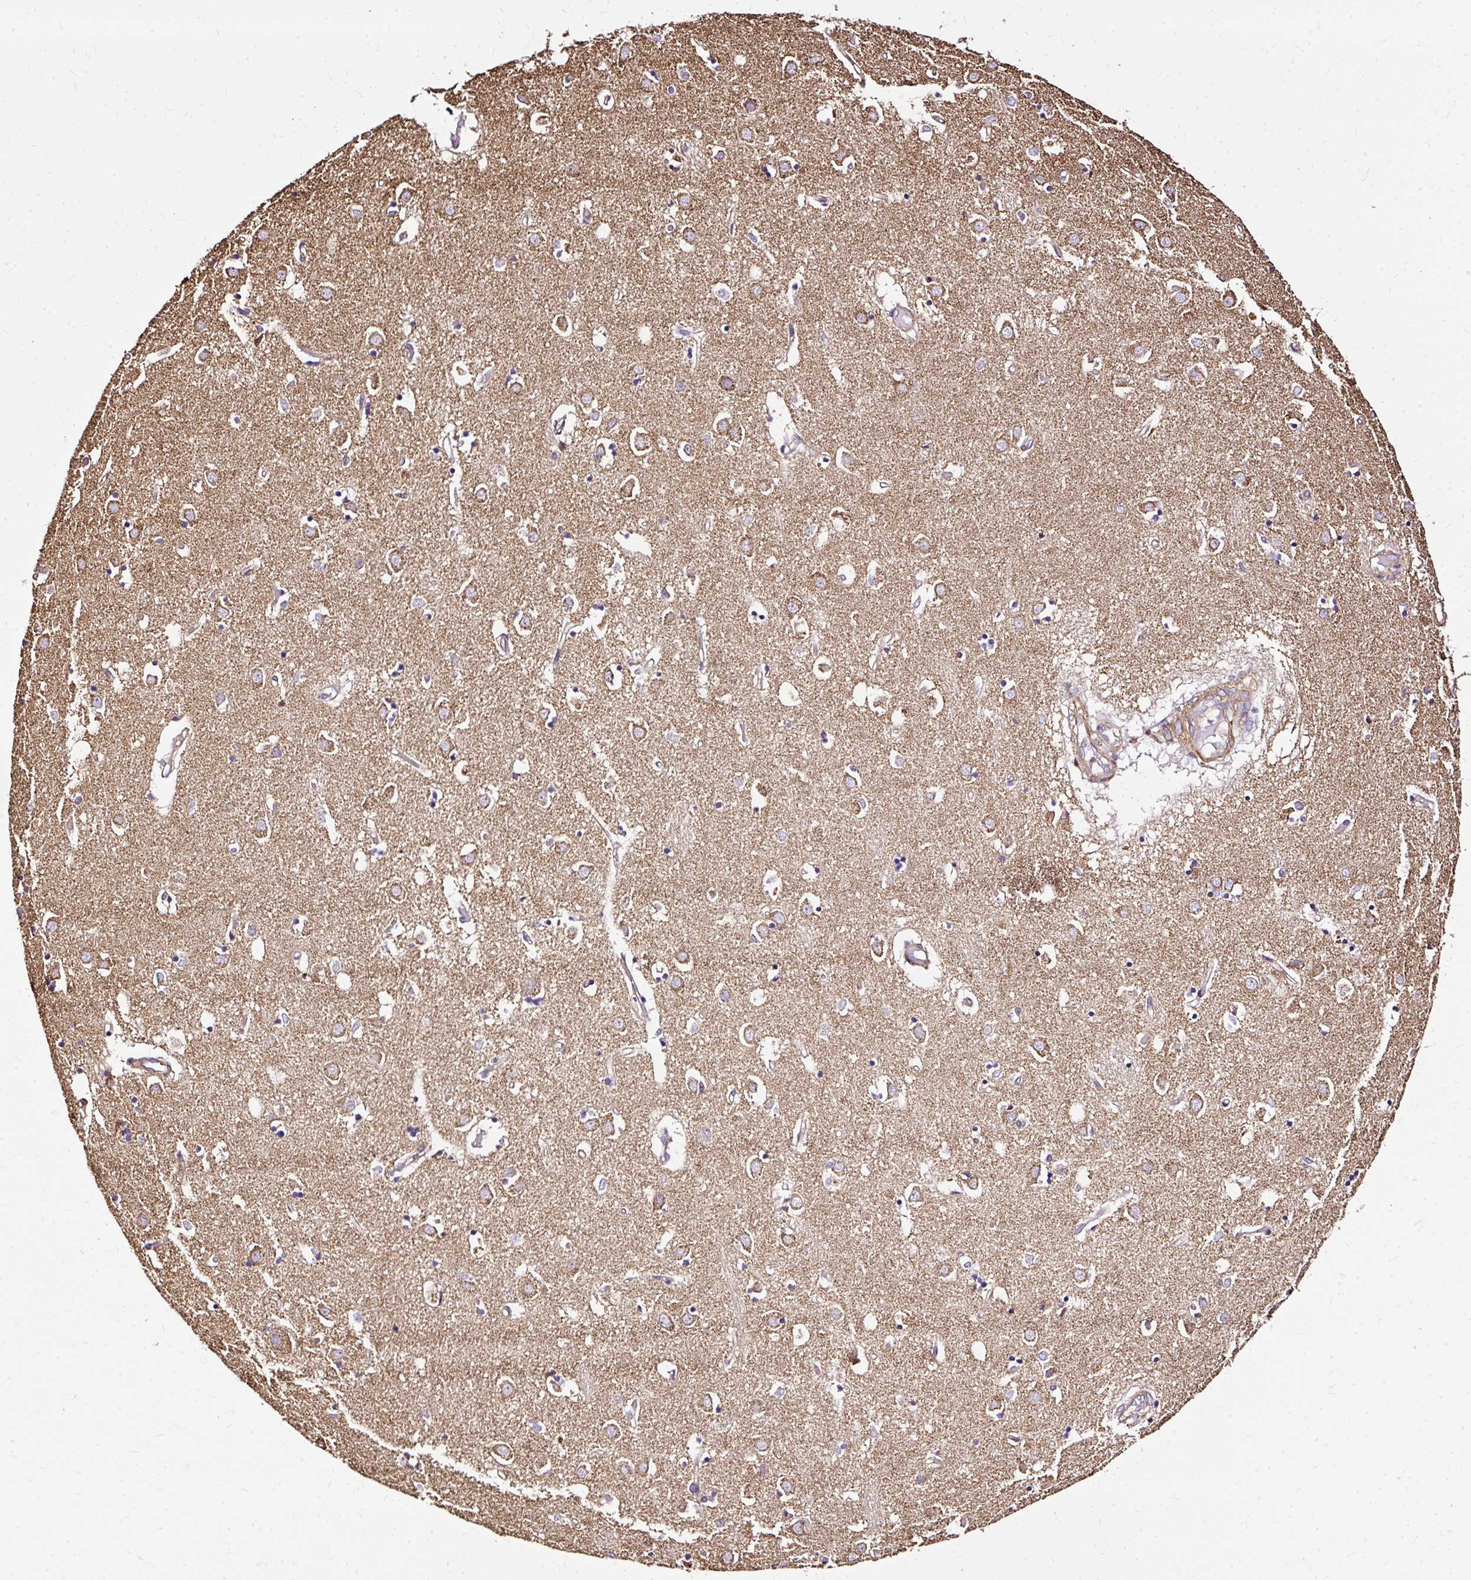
{"staining": {"intensity": "moderate", "quantity": "<25%", "location": "cytoplasmic/membranous"}, "tissue": "caudate", "cell_type": "Glial cells", "image_type": "normal", "snomed": [{"axis": "morphology", "description": "Normal tissue, NOS"}, {"axis": "topography", "description": "Lateral ventricle wall"}], "caption": "Protein staining of benign caudate shows moderate cytoplasmic/membranous expression in about <25% of glial cells. (Stains: DAB in brown, nuclei in blue, Microscopy: brightfield microscopy at high magnification).", "gene": "KLHL11", "patient": {"sex": "male", "age": 70}}